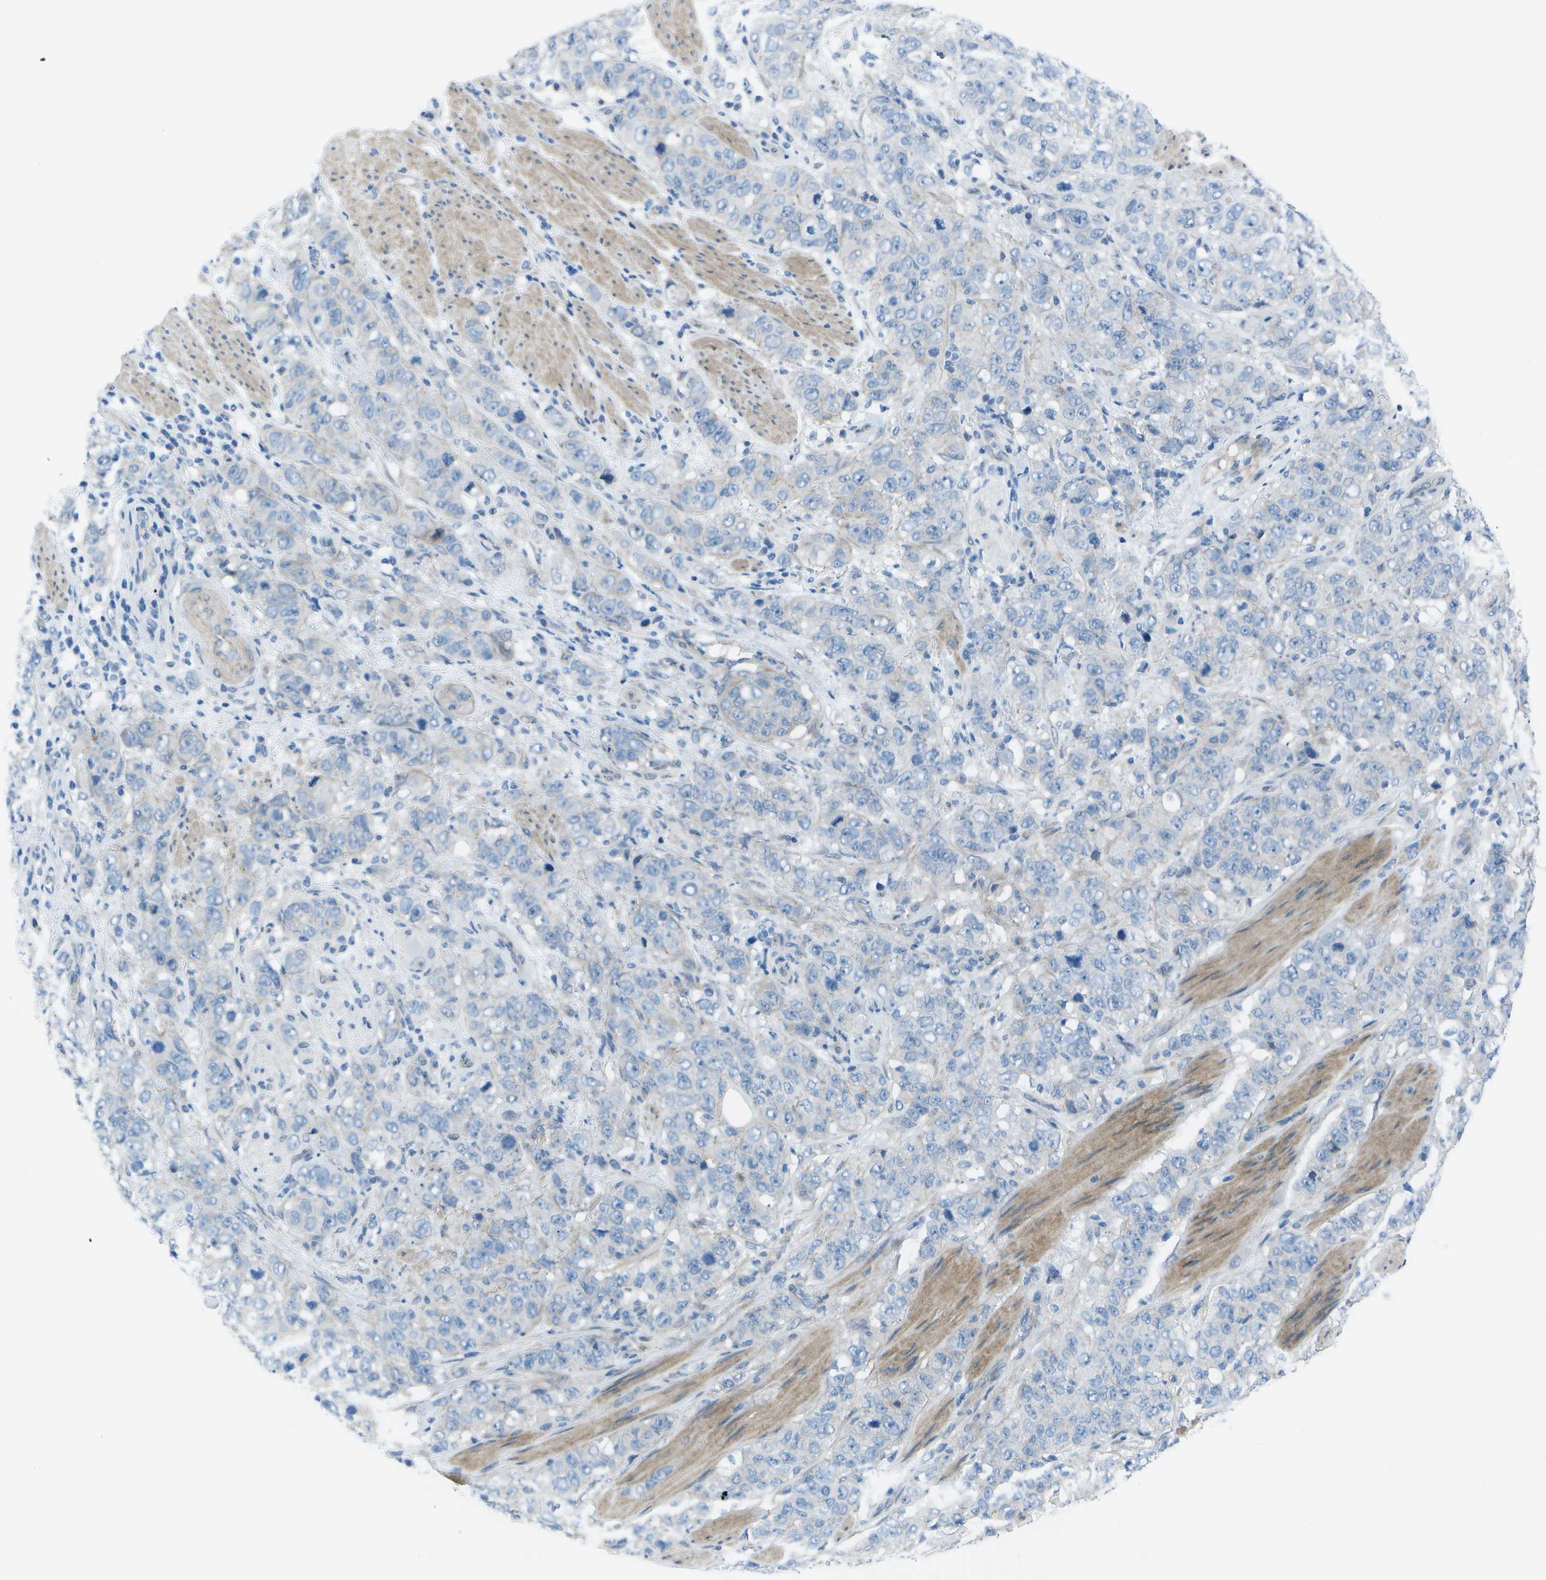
{"staining": {"intensity": "negative", "quantity": "none", "location": "none"}, "tissue": "stomach cancer", "cell_type": "Tumor cells", "image_type": "cancer", "snomed": [{"axis": "morphology", "description": "Adenocarcinoma, NOS"}, {"axis": "topography", "description": "Stomach"}], "caption": "Immunohistochemistry (IHC) of human adenocarcinoma (stomach) demonstrates no expression in tumor cells.", "gene": "SORBS3", "patient": {"sex": "male", "age": 48}}